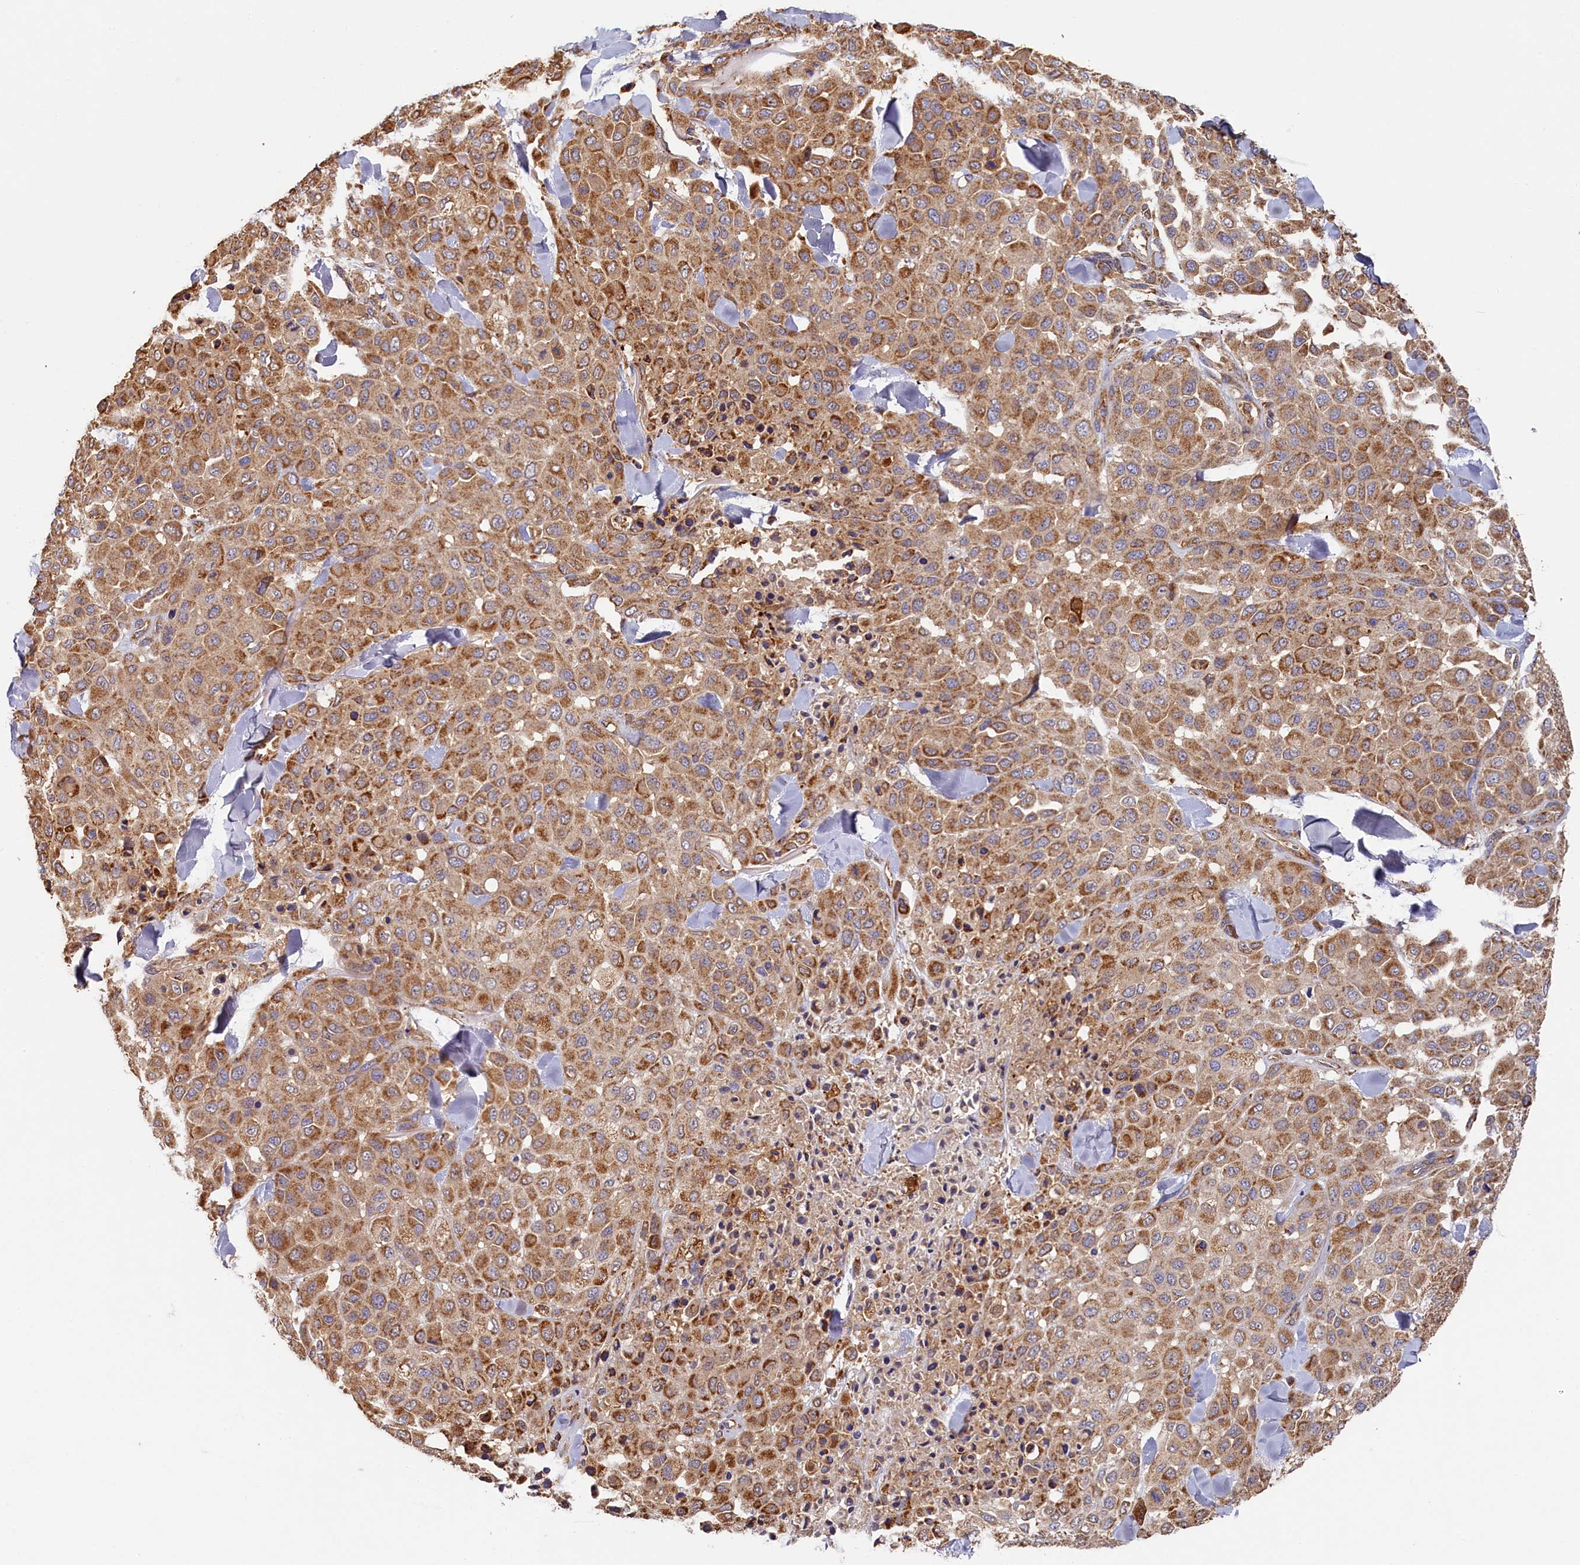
{"staining": {"intensity": "moderate", "quantity": ">75%", "location": "cytoplasmic/membranous"}, "tissue": "melanoma", "cell_type": "Tumor cells", "image_type": "cancer", "snomed": [{"axis": "morphology", "description": "Malignant melanoma, Metastatic site"}, {"axis": "topography", "description": "Skin"}], "caption": "Protein positivity by immunohistochemistry shows moderate cytoplasmic/membranous positivity in about >75% of tumor cells in malignant melanoma (metastatic site).", "gene": "SEC31B", "patient": {"sex": "female", "age": 81}}